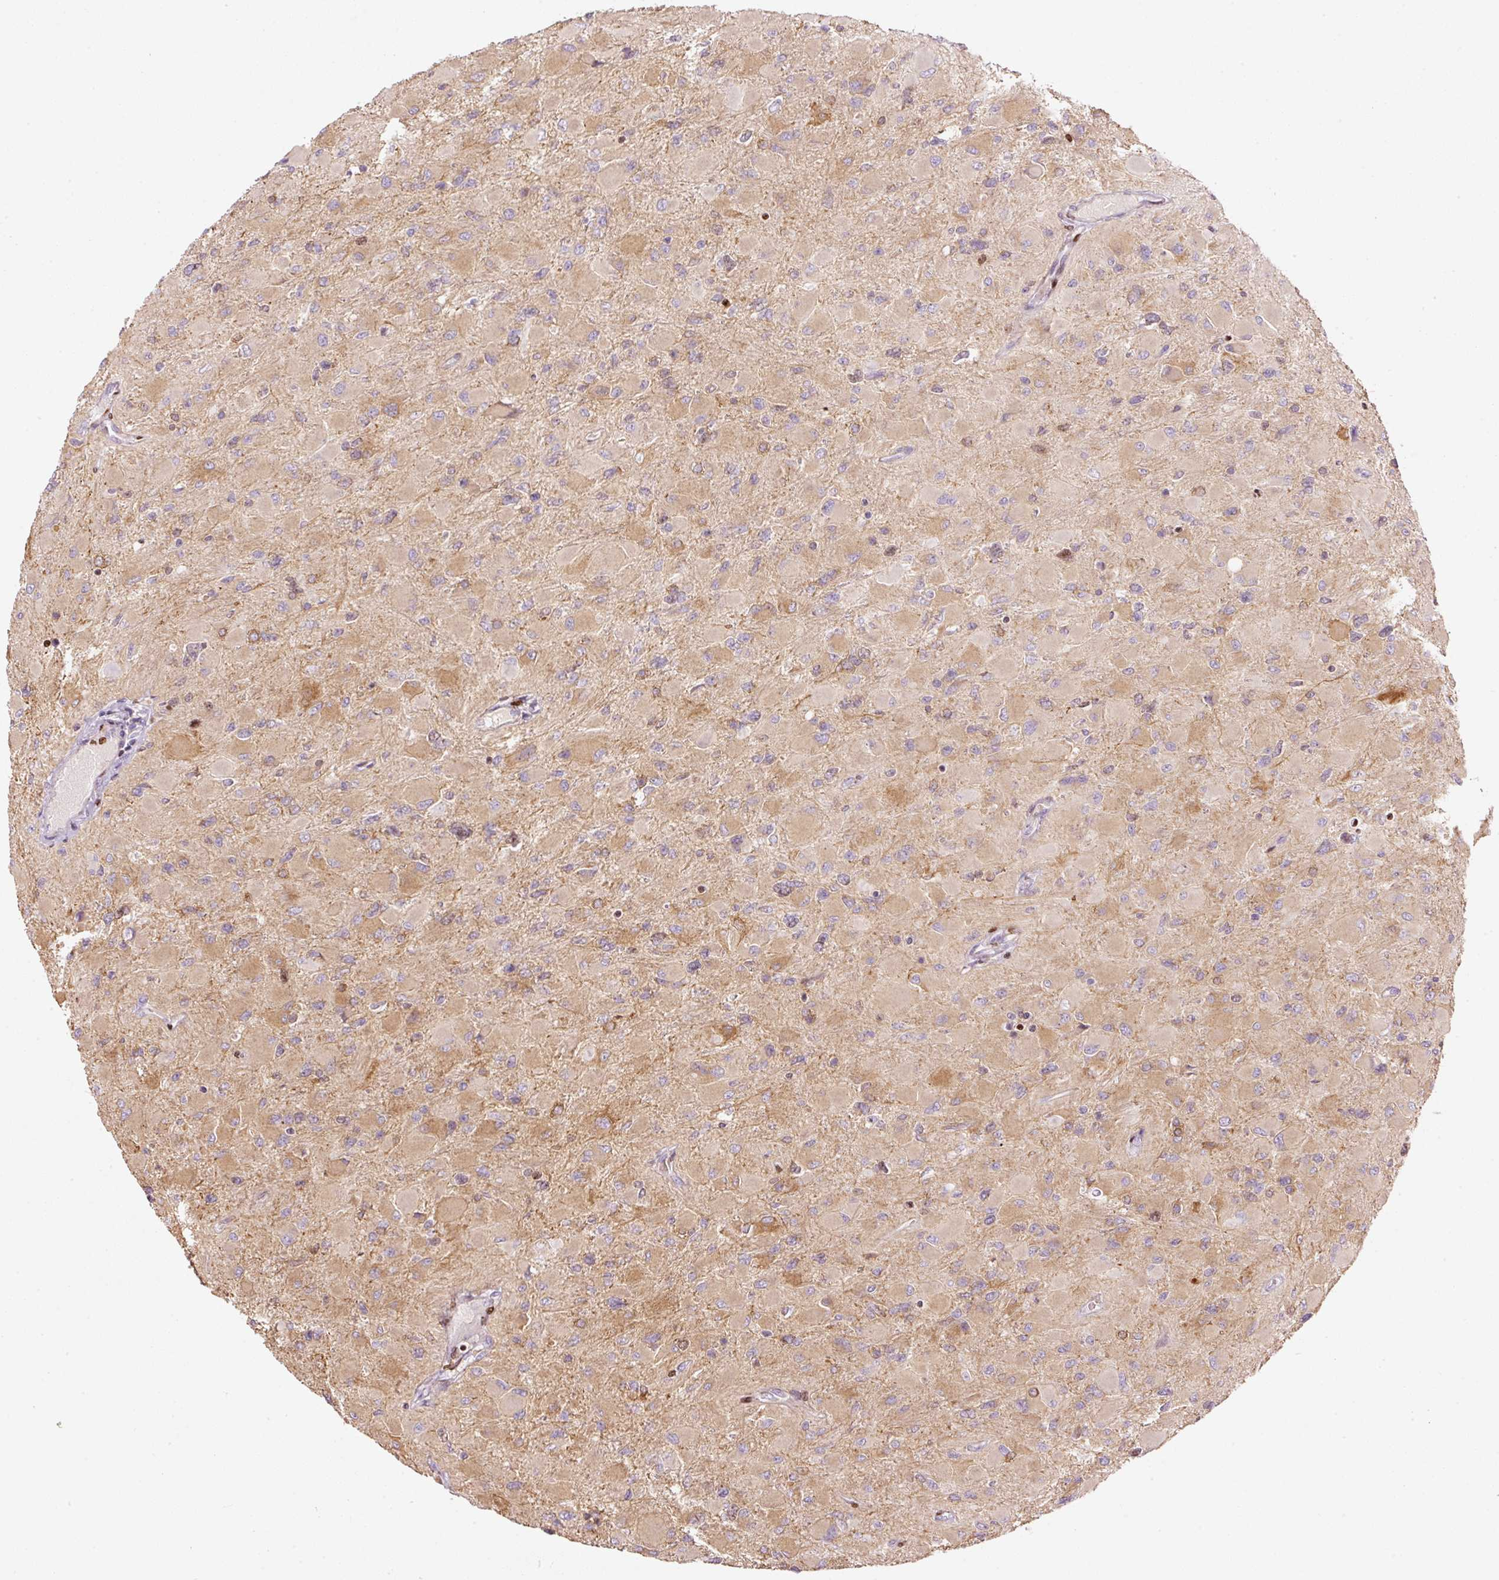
{"staining": {"intensity": "moderate", "quantity": "<25%", "location": "cytoplasmic/membranous"}, "tissue": "glioma", "cell_type": "Tumor cells", "image_type": "cancer", "snomed": [{"axis": "morphology", "description": "Glioma, malignant, High grade"}, {"axis": "topography", "description": "Cerebral cortex"}], "caption": "Malignant glioma (high-grade) stained with a brown dye shows moderate cytoplasmic/membranous positive staining in approximately <25% of tumor cells.", "gene": "TMEM8B", "patient": {"sex": "female", "age": 36}}